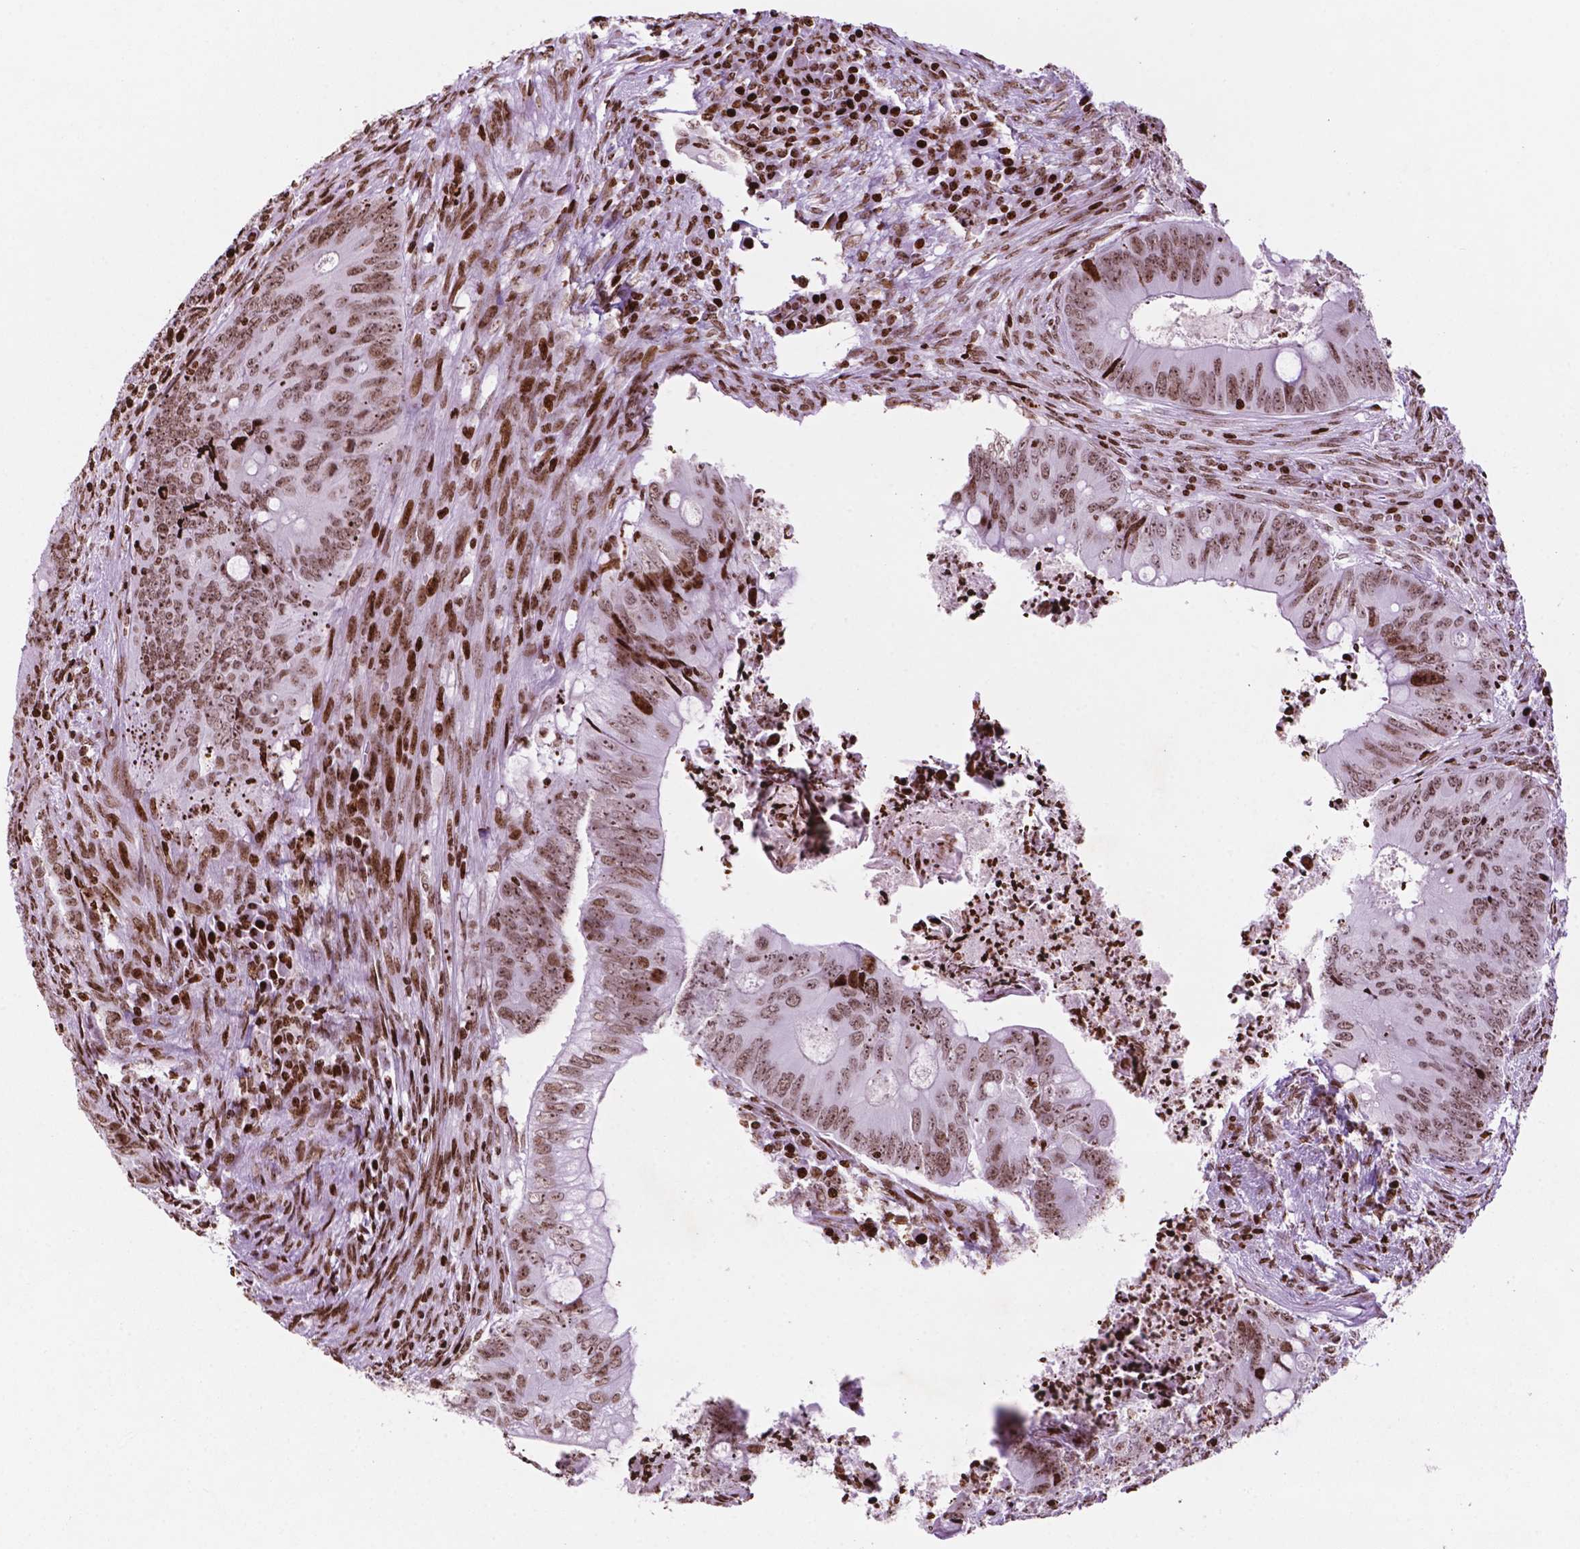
{"staining": {"intensity": "moderate", "quantity": ">75%", "location": "nuclear"}, "tissue": "colorectal cancer", "cell_type": "Tumor cells", "image_type": "cancer", "snomed": [{"axis": "morphology", "description": "Adenocarcinoma, NOS"}, {"axis": "topography", "description": "Colon"}], "caption": "This micrograph shows colorectal cancer stained with immunohistochemistry (IHC) to label a protein in brown. The nuclear of tumor cells show moderate positivity for the protein. Nuclei are counter-stained blue.", "gene": "TMEM250", "patient": {"sex": "female", "age": 74}}